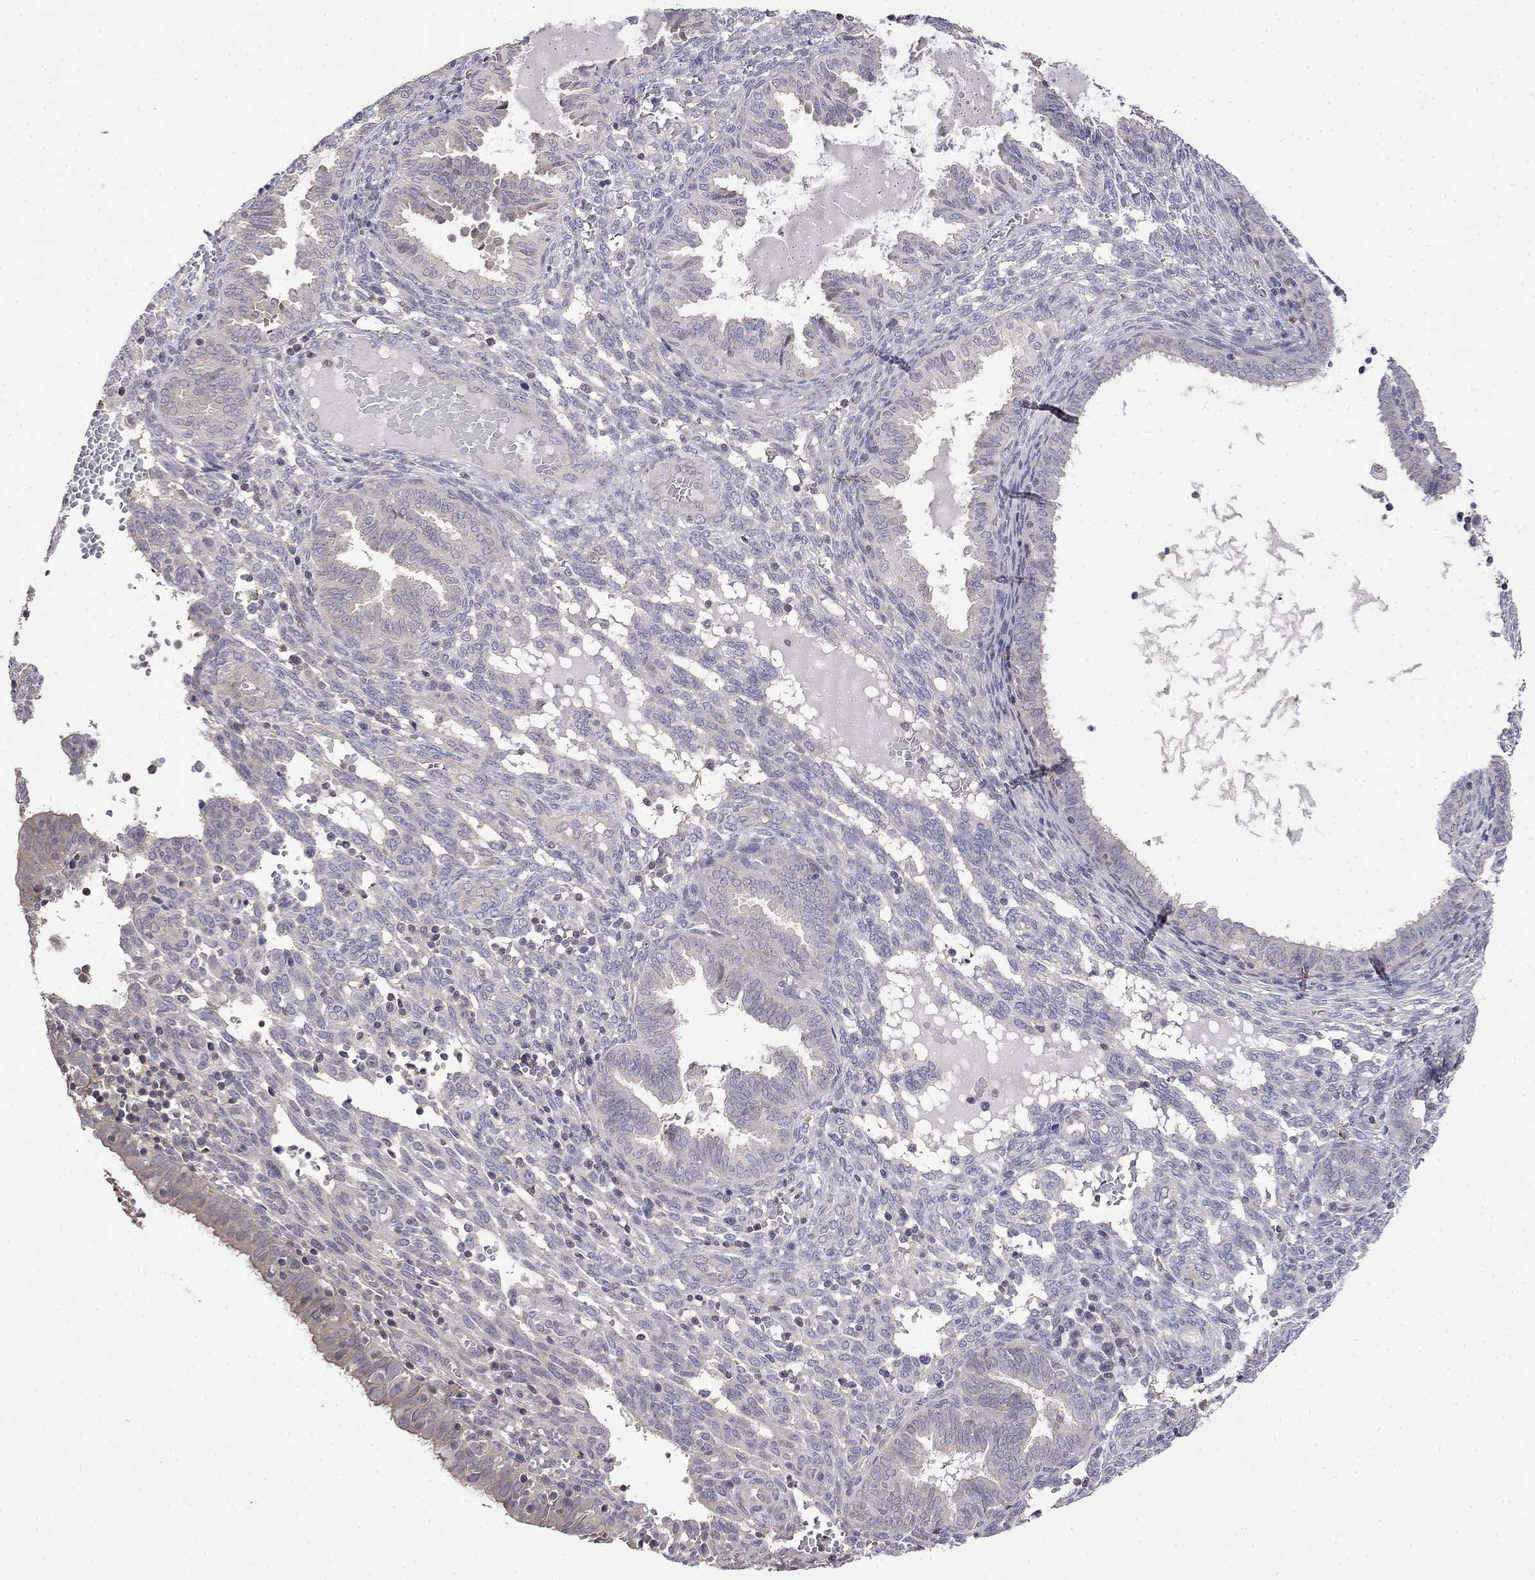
{"staining": {"intensity": "negative", "quantity": "none", "location": "none"}, "tissue": "endometrium", "cell_type": "Cells in endometrial stroma", "image_type": "normal", "snomed": [{"axis": "morphology", "description": "Normal tissue, NOS"}, {"axis": "topography", "description": "Endometrium"}], "caption": "Endometrium stained for a protein using immunohistochemistry demonstrates no staining cells in endometrial stroma.", "gene": "GUCA1B", "patient": {"sex": "female", "age": 42}}